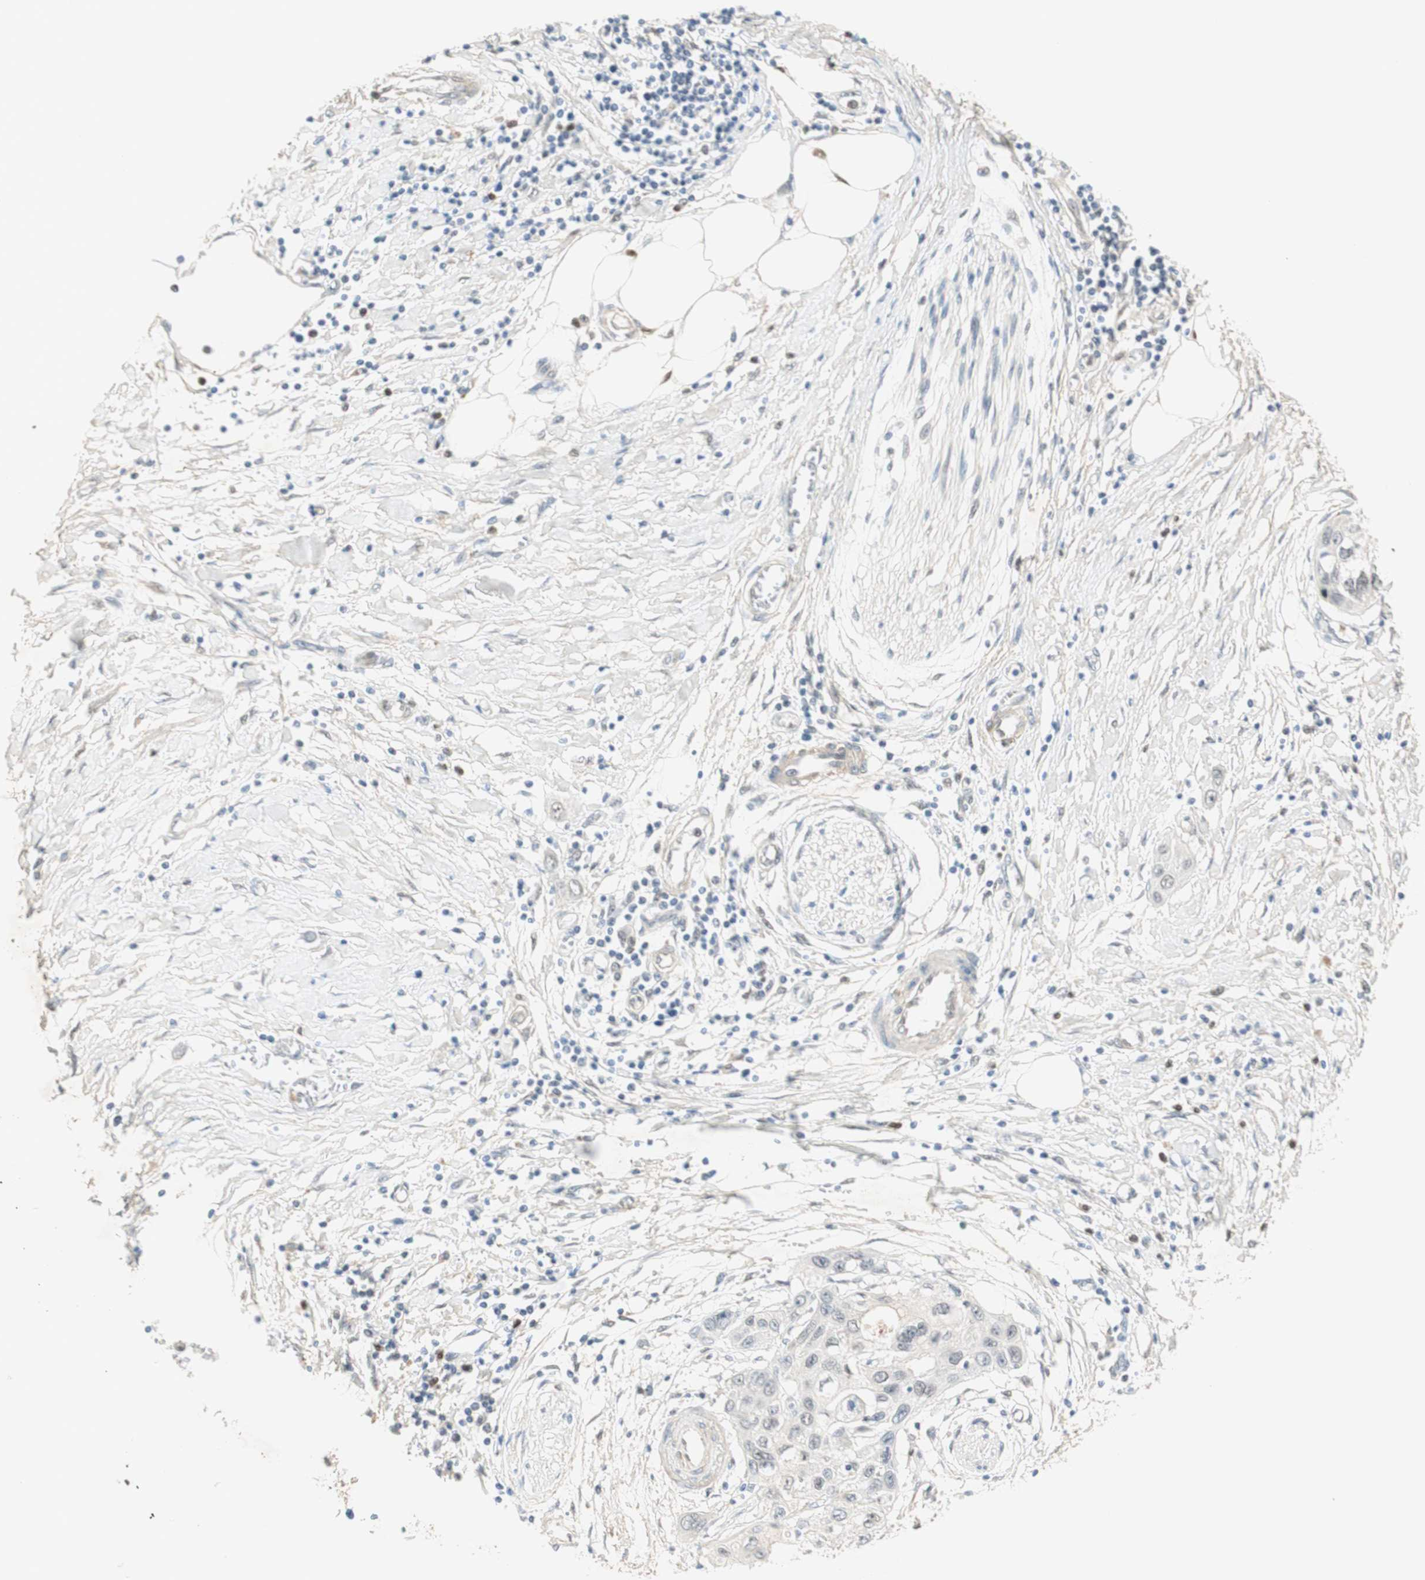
{"staining": {"intensity": "weak", "quantity": "<25%", "location": "nuclear"}, "tissue": "pancreatic cancer", "cell_type": "Tumor cells", "image_type": "cancer", "snomed": [{"axis": "morphology", "description": "Adenocarcinoma, NOS"}, {"axis": "topography", "description": "Pancreas"}], "caption": "Pancreatic adenocarcinoma was stained to show a protein in brown. There is no significant expression in tumor cells.", "gene": "RFNG", "patient": {"sex": "female", "age": 70}}